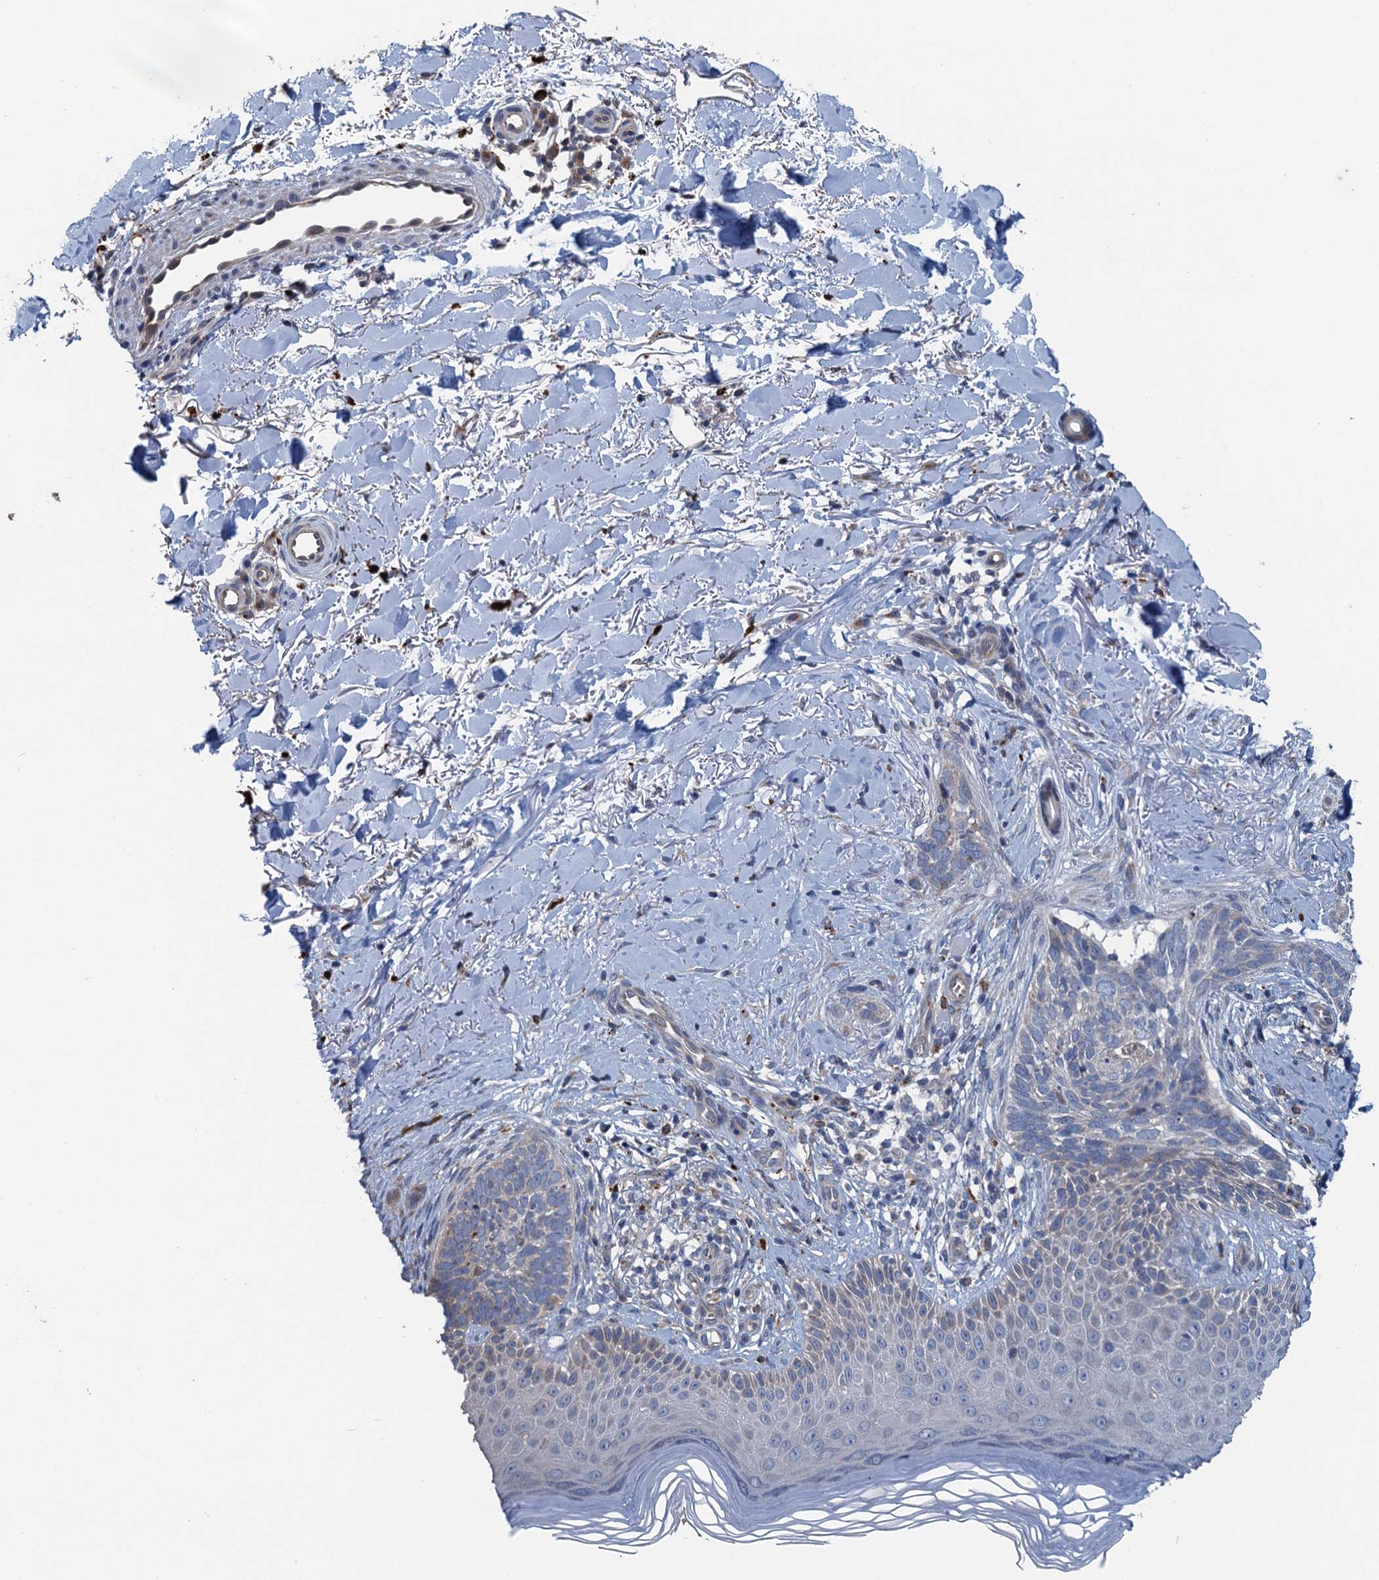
{"staining": {"intensity": "negative", "quantity": "none", "location": "none"}, "tissue": "skin cancer", "cell_type": "Tumor cells", "image_type": "cancer", "snomed": [{"axis": "morphology", "description": "Normal tissue, NOS"}, {"axis": "morphology", "description": "Basal cell carcinoma"}, {"axis": "topography", "description": "Skin"}], "caption": "DAB (3,3'-diaminobenzidine) immunohistochemical staining of human skin cancer (basal cell carcinoma) exhibits no significant expression in tumor cells. Brightfield microscopy of IHC stained with DAB (3,3'-diaminobenzidine) (brown) and hematoxylin (blue), captured at high magnification.", "gene": "KBTBD8", "patient": {"sex": "female", "age": 67}}